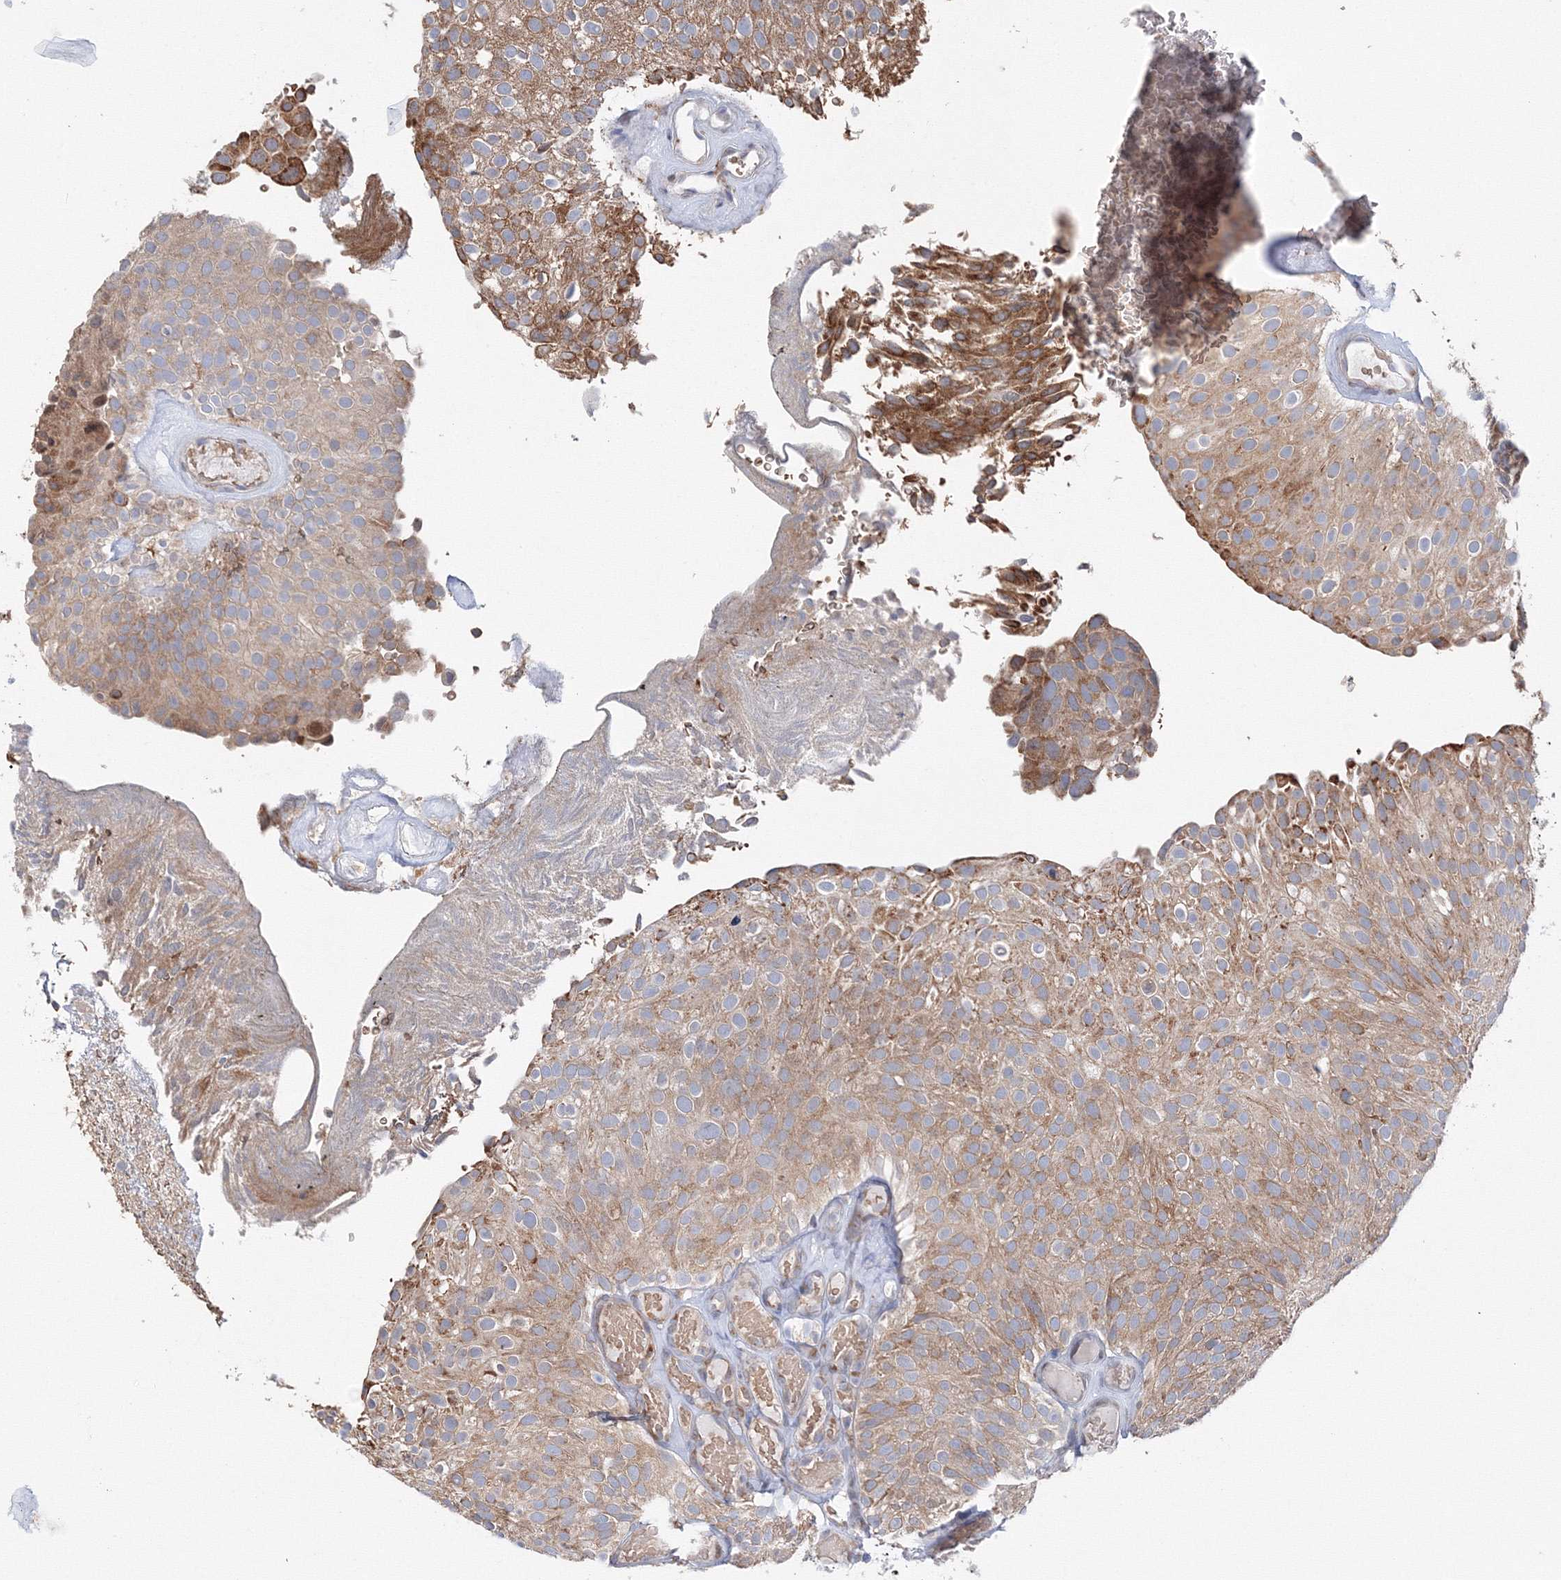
{"staining": {"intensity": "moderate", "quantity": ">75%", "location": "cytoplasmic/membranous"}, "tissue": "urothelial cancer", "cell_type": "Tumor cells", "image_type": "cancer", "snomed": [{"axis": "morphology", "description": "Urothelial carcinoma, Low grade"}, {"axis": "topography", "description": "Urinary bladder"}], "caption": "This is a micrograph of IHC staining of urothelial carcinoma (low-grade), which shows moderate staining in the cytoplasmic/membranous of tumor cells.", "gene": "DIS3L2", "patient": {"sex": "male", "age": 78}}